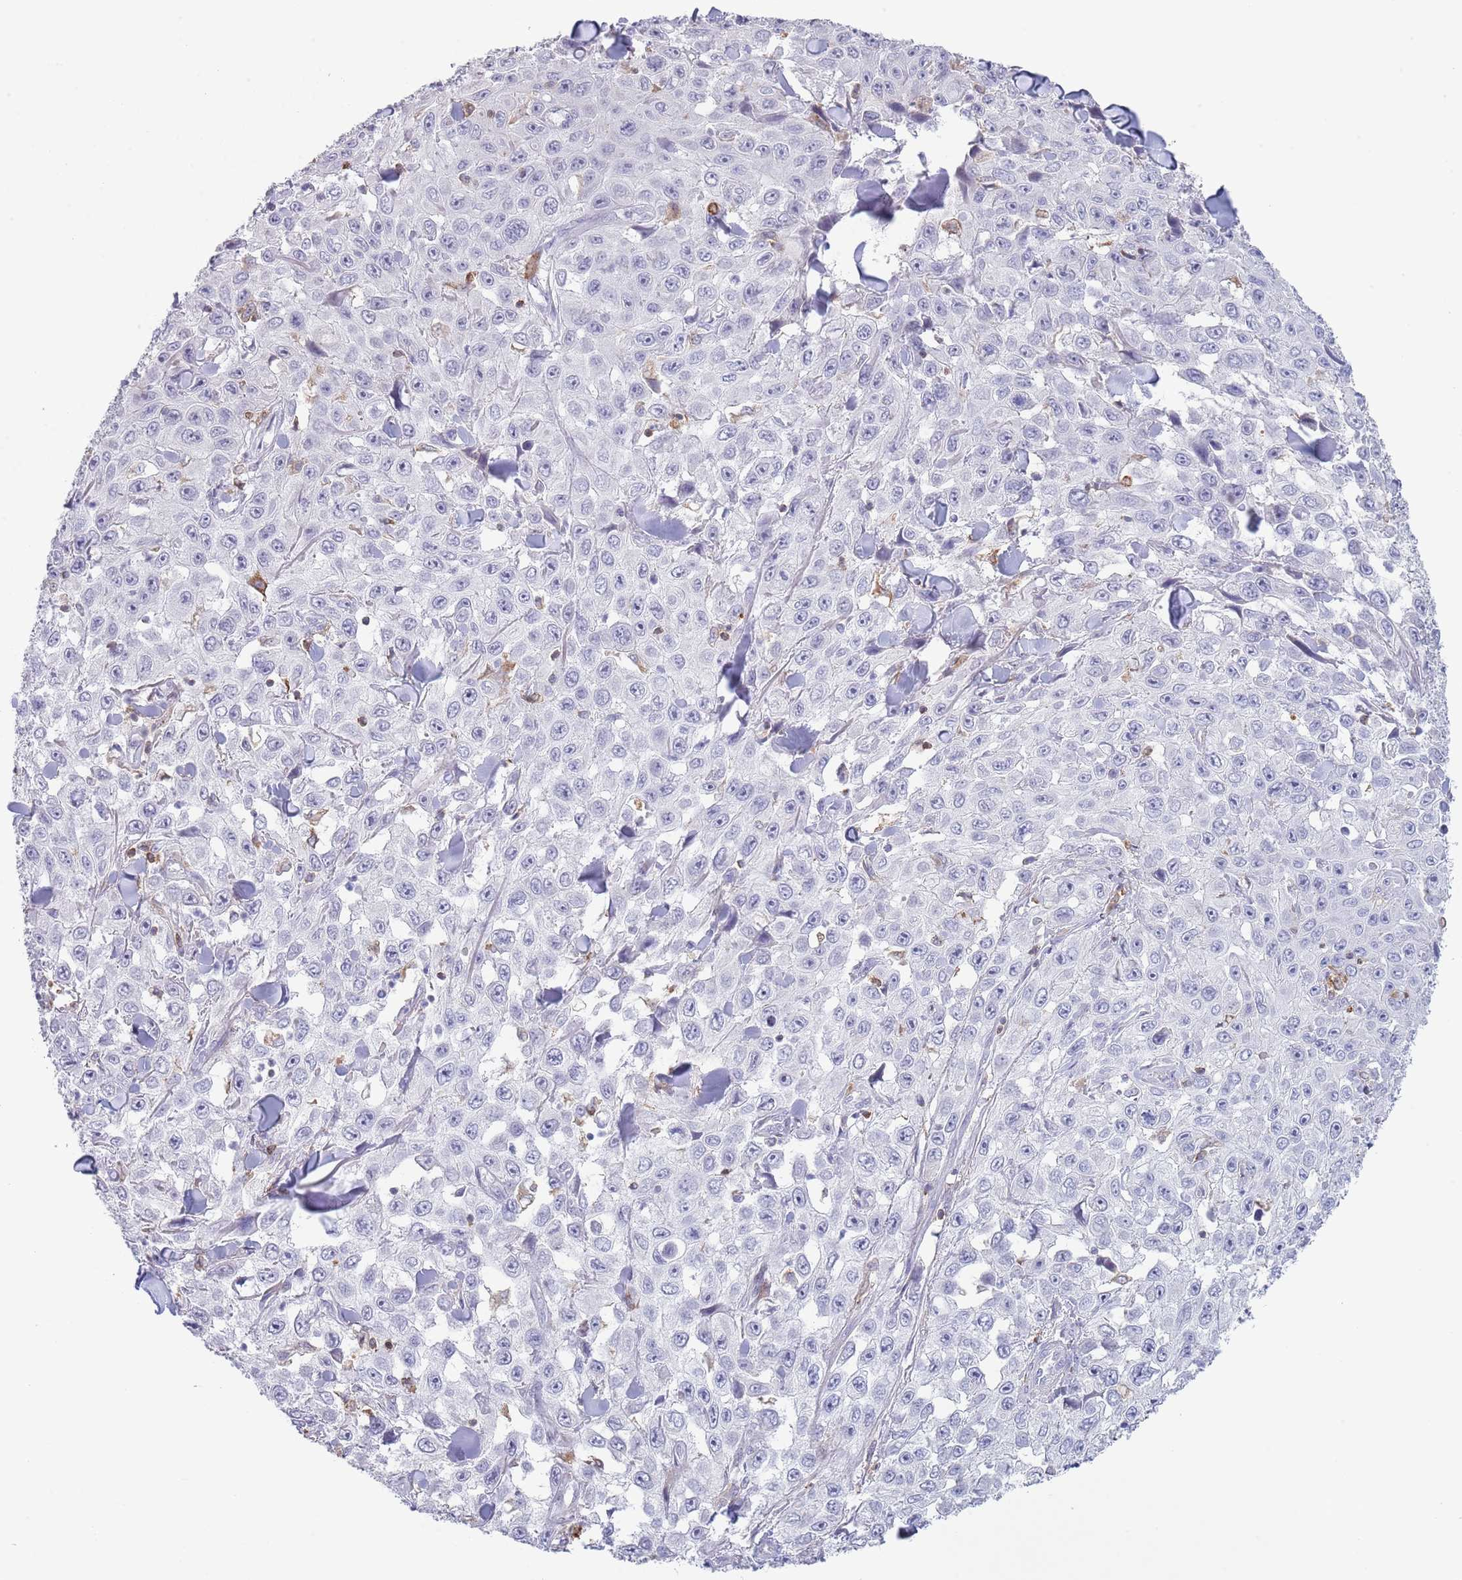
{"staining": {"intensity": "negative", "quantity": "none", "location": "none"}, "tissue": "skin cancer", "cell_type": "Tumor cells", "image_type": "cancer", "snomed": [{"axis": "morphology", "description": "Squamous cell carcinoma, NOS"}, {"axis": "topography", "description": "Skin"}], "caption": "A high-resolution micrograph shows immunohistochemistry (IHC) staining of skin cancer (squamous cell carcinoma), which exhibits no significant expression in tumor cells.", "gene": "LPXN", "patient": {"sex": "male", "age": 82}}